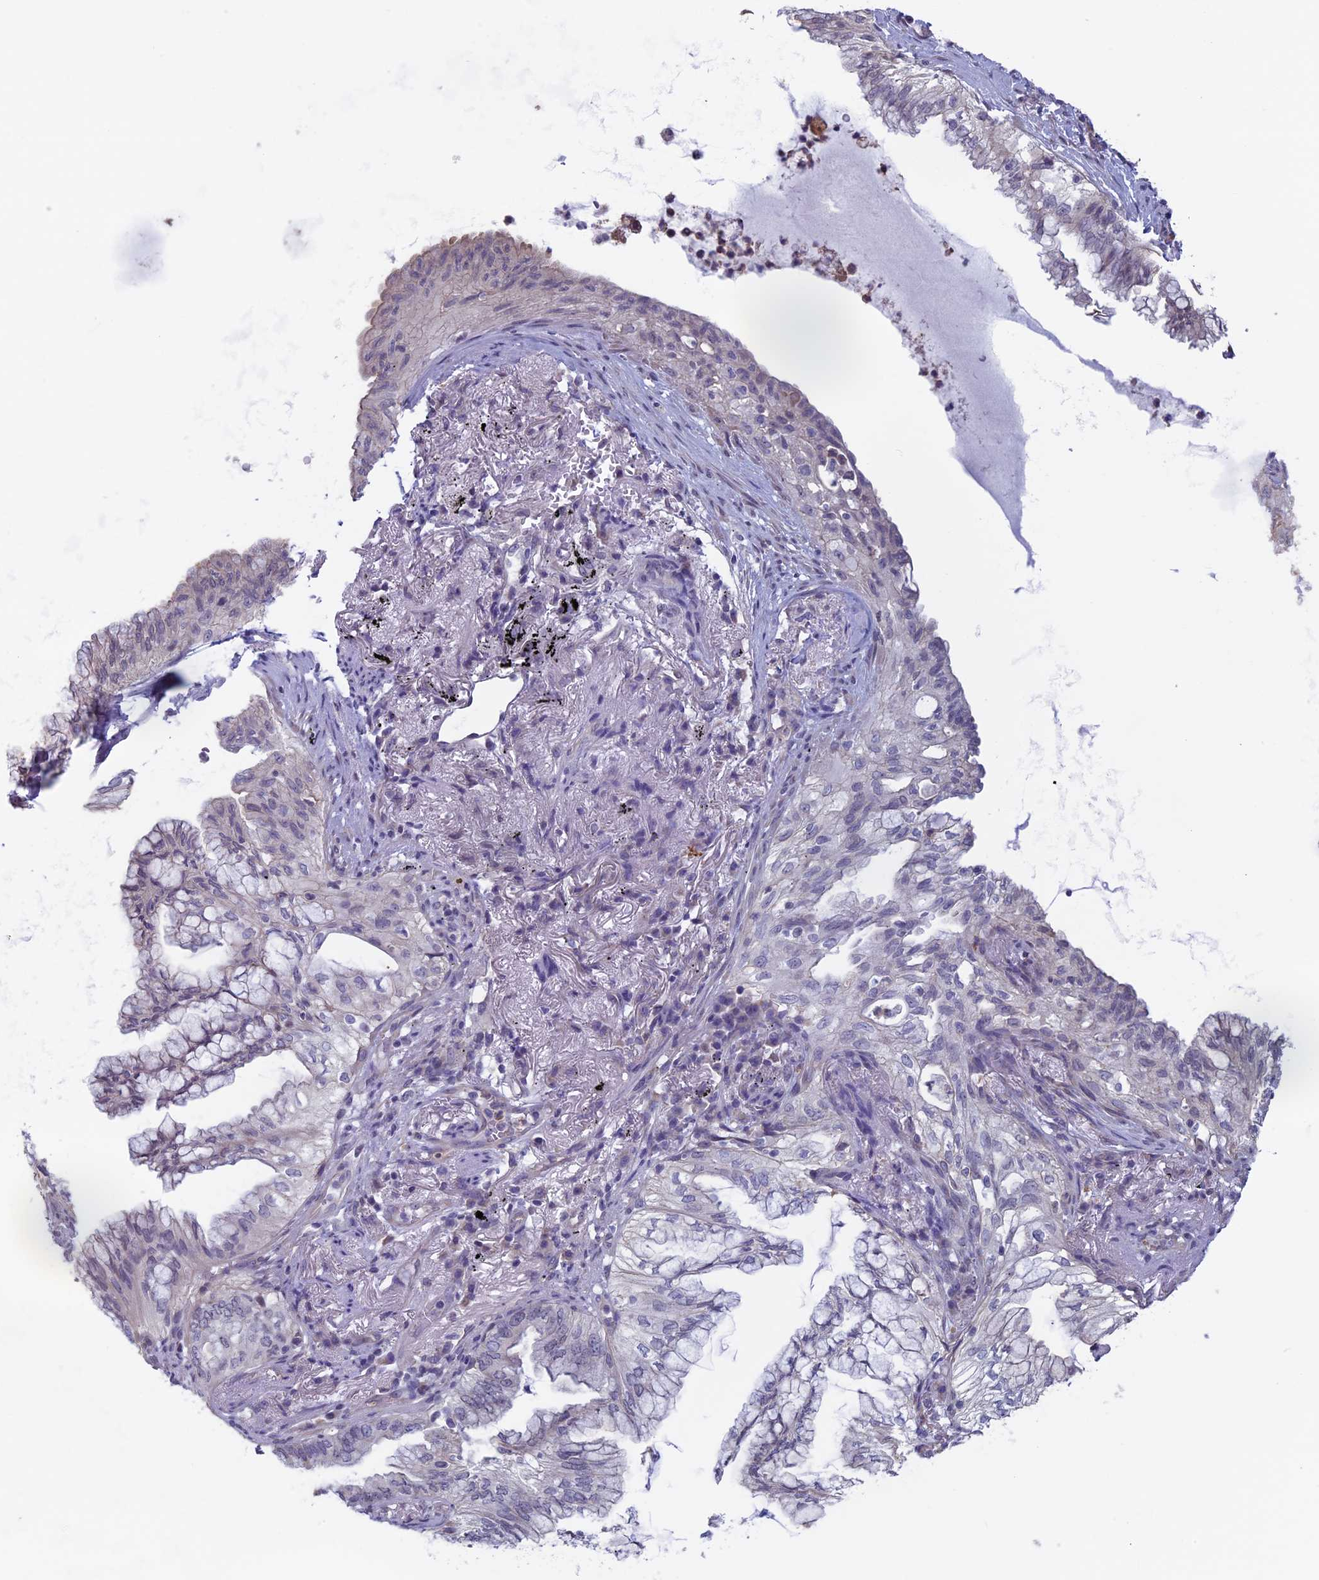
{"staining": {"intensity": "negative", "quantity": "none", "location": "none"}, "tissue": "lung cancer", "cell_type": "Tumor cells", "image_type": "cancer", "snomed": [{"axis": "morphology", "description": "Adenocarcinoma, NOS"}, {"axis": "topography", "description": "Lung"}], "caption": "Human adenocarcinoma (lung) stained for a protein using IHC exhibits no staining in tumor cells.", "gene": "SLC1A6", "patient": {"sex": "female", "age": 70}}